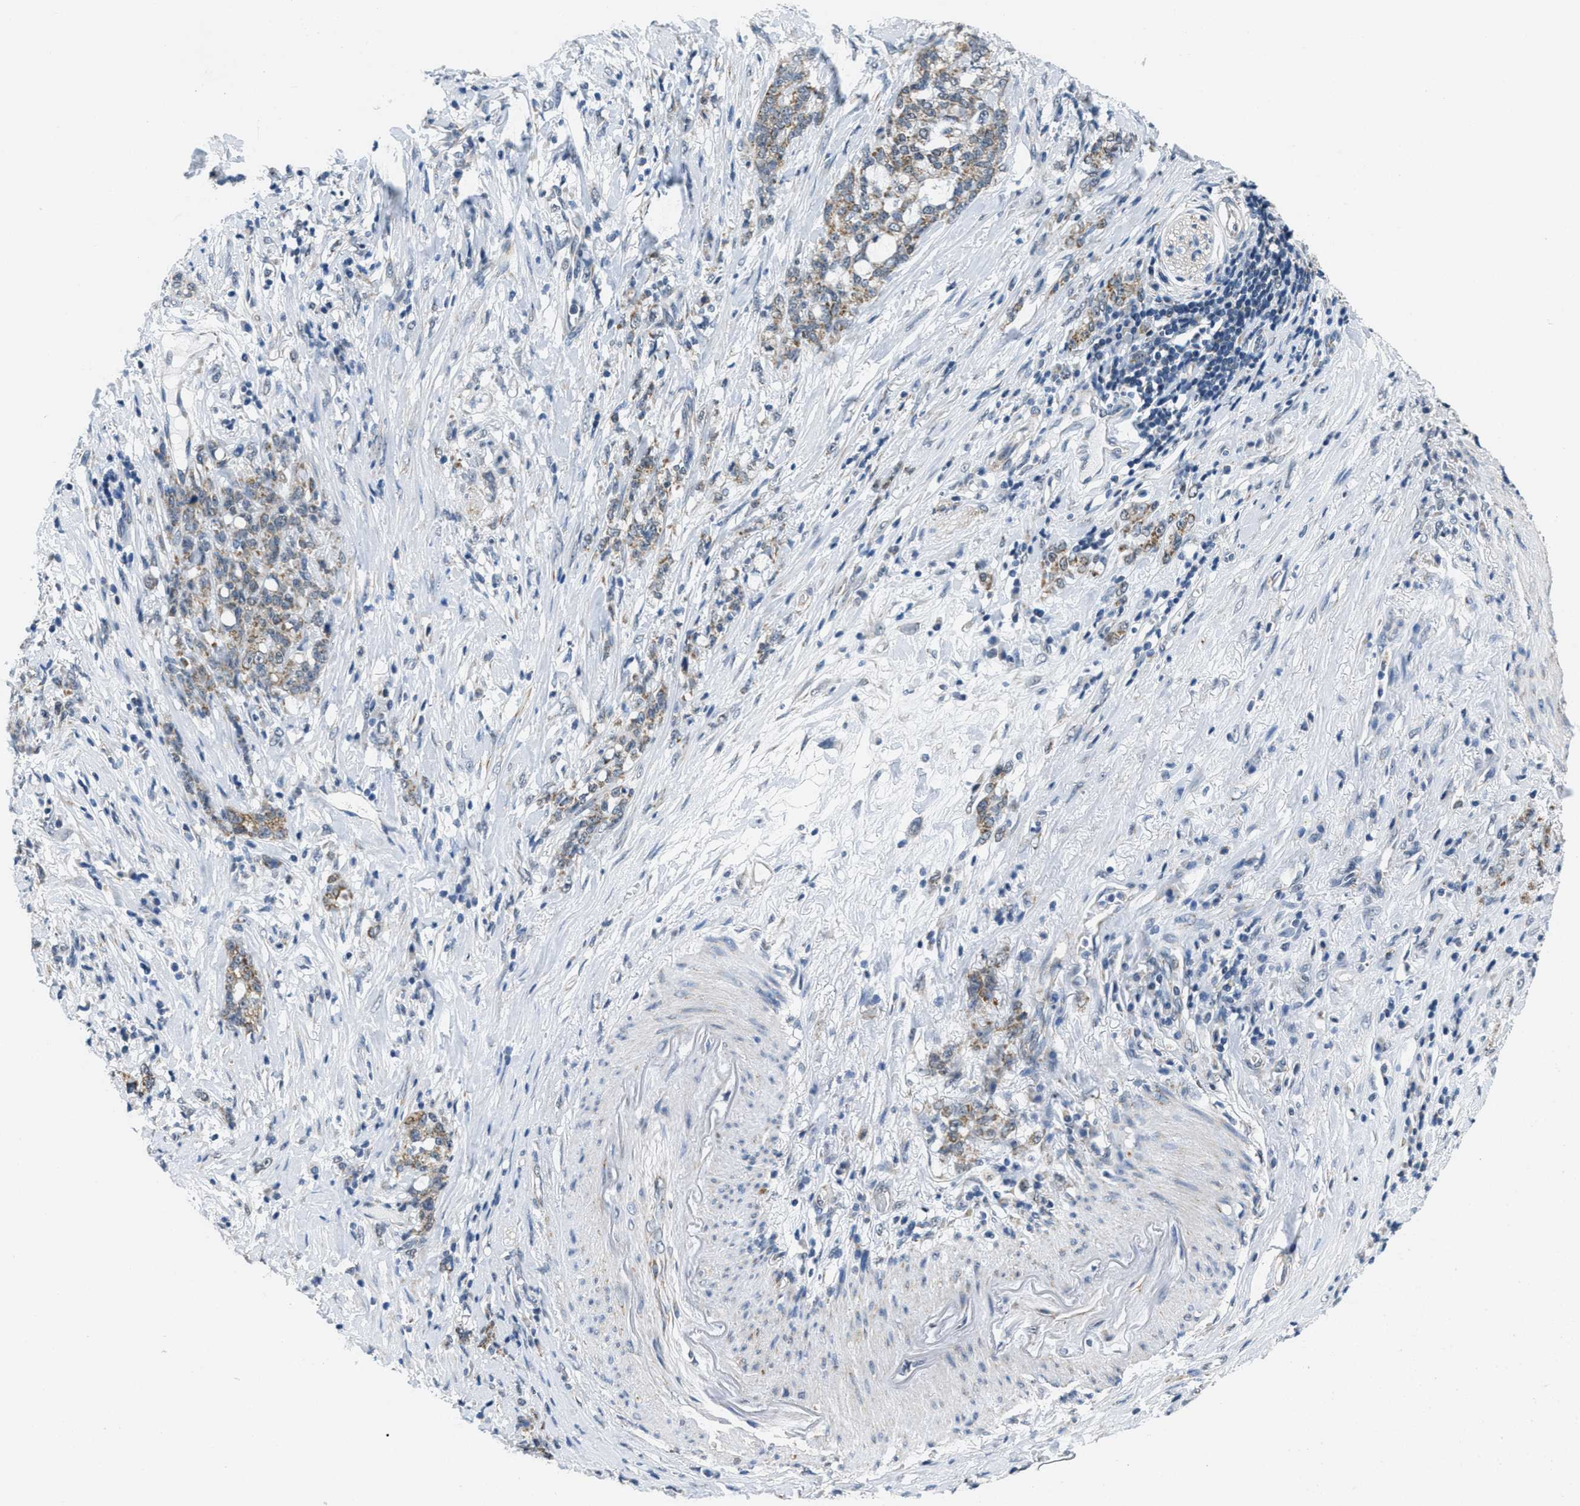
{"staining": {"intensity": "moderate", "quantity": ">75%", "location": "cytoplasmic/membranous"}, "tissue": "stomach cancer", "cell_type": "Tumor cells", "image_type": "cancer", "snomed": [{"axis": "morphology", "description": "Adenocarcinoma, NOS"}, {"axis": "topography", "description": "Stomach, lower"}], "caption": "IHC micrograph of neoplastic tissue: human stomach cancer stained using immunohistochemistry (IHC) reveals medium levels of moderate protein expression localized specifically in the cytoplasmic/membranous of tumor cells, appearing as a cytoplasmic/membranous brown color.", "gene": "TOMM70", "patient": {"sex": "male", "age": 88}}